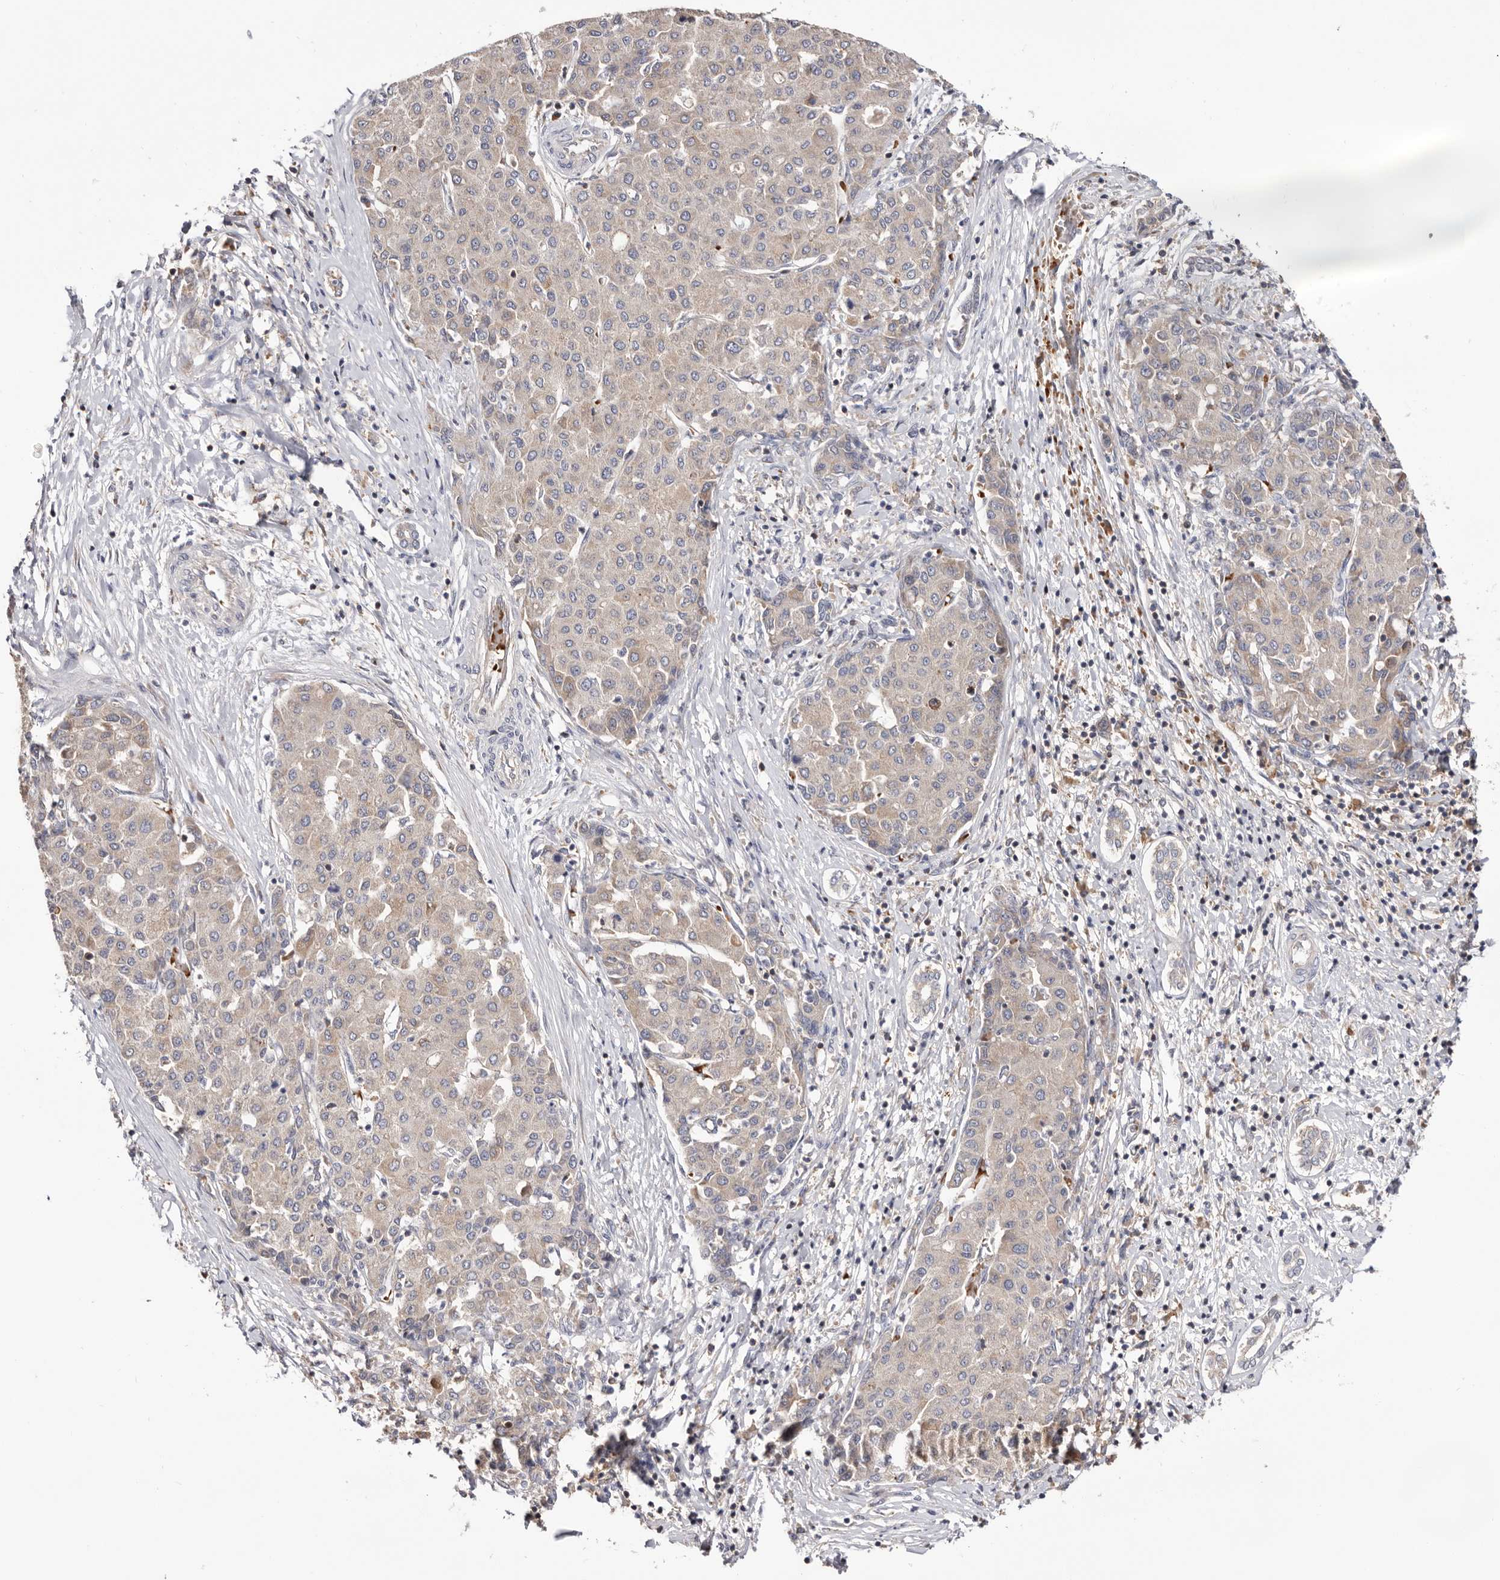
{"staining": {"intensity": "weak", "quantity": ">75%", "location": "cytoplasmic/membranous"}, "tissue": "liver cancer", "cell_type": "Tumor cells", "image_type": "cancer", "snomed": [{"axis": "morphology", "description": "Carcinoma, Hepatocellular, NOS"}, {"axis": "topography", "description": "Liver"}], "caption": "A photomicrograph showing weak cytoplasmic/membranous expression in approximately >75% of tumor cells in liver cancer, as visualized by brown immunohistochemical staining.", "gene": "RNF213", "patient": {"sex": "male", "age": 65}}